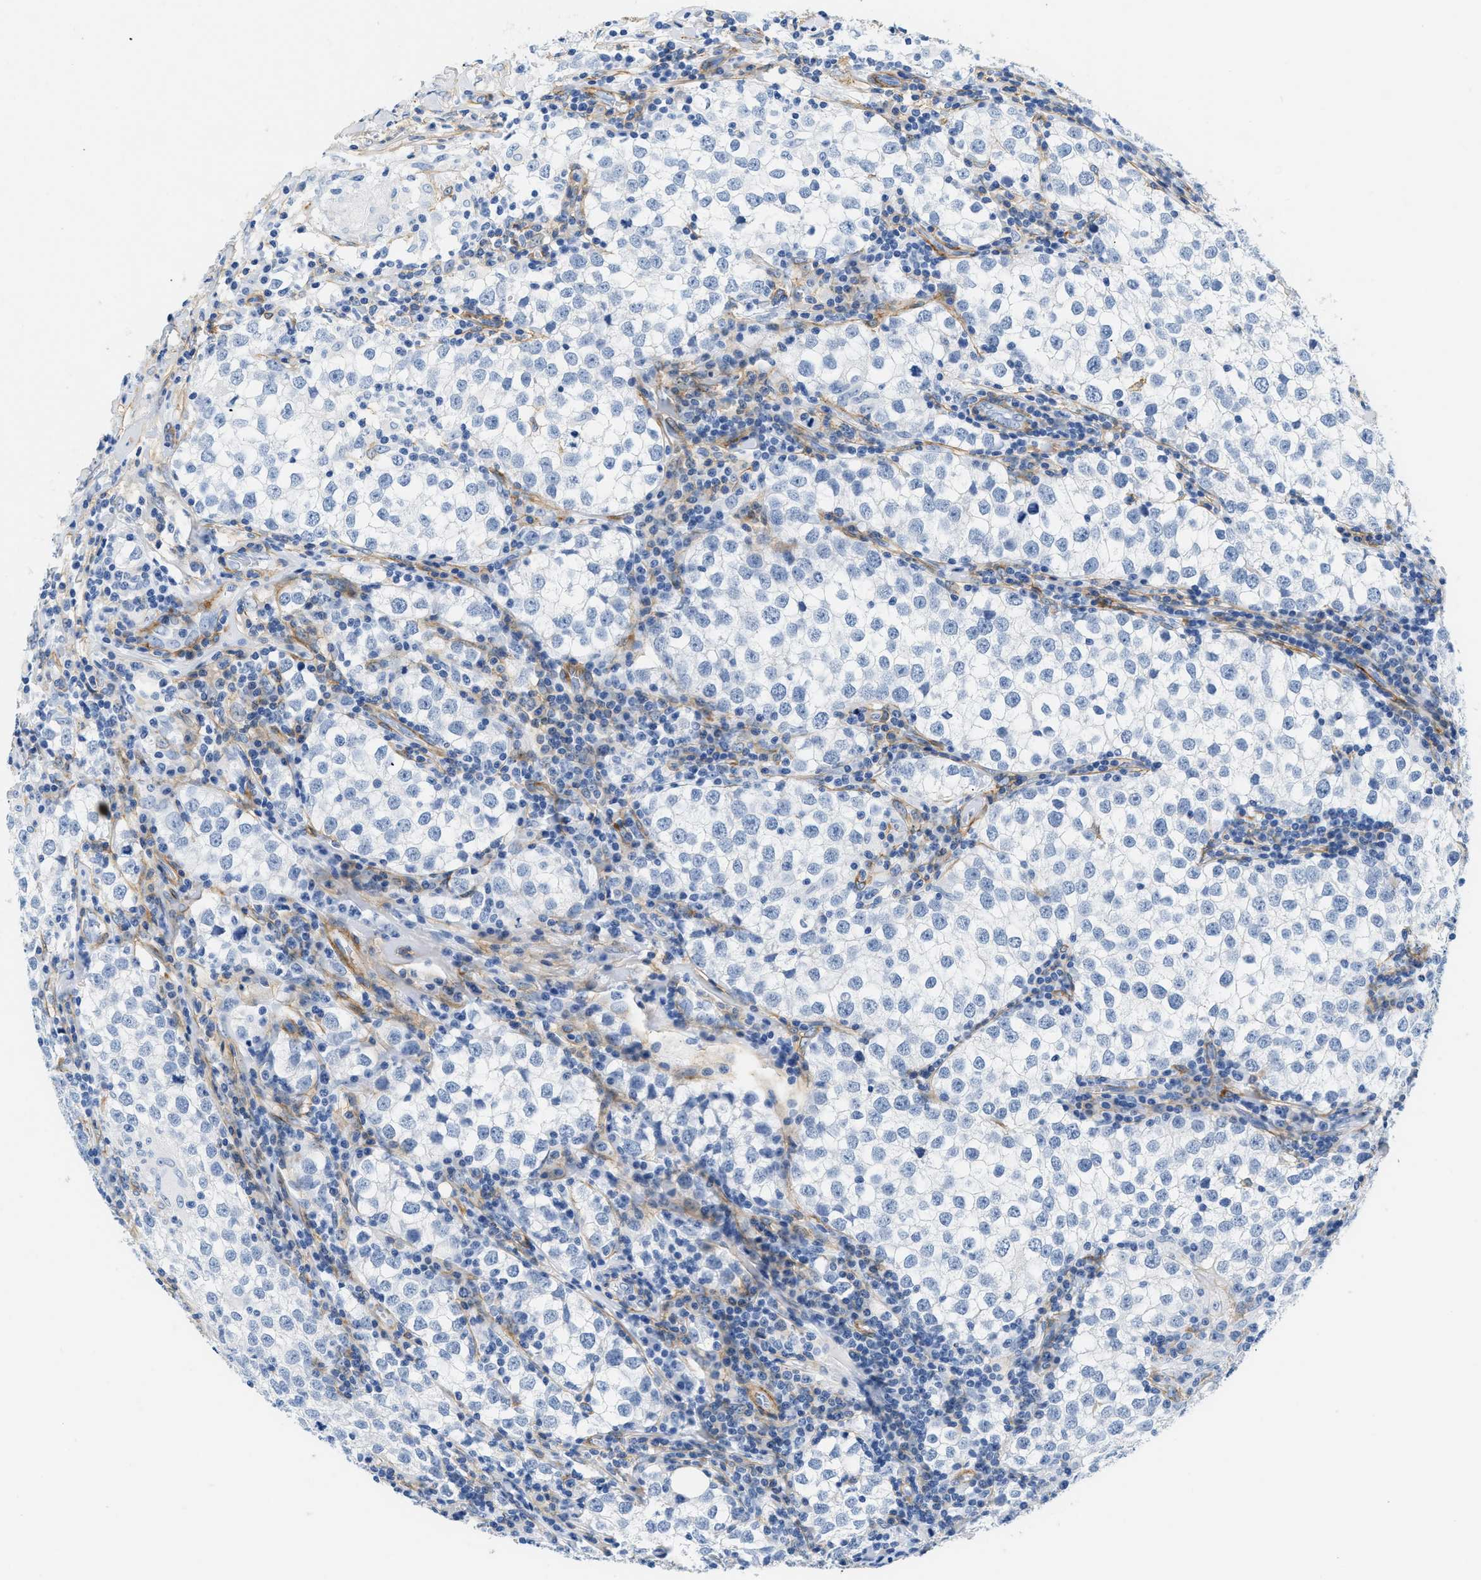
{"staining": {"intensity": "negative", "quantity": "none", "location": "none"}, "tissue": "testis cancer", "cell_type": "Tumor cells", "image_type": "cancer", "snomed": [{"axis": "morphology", "description": "Seminoma, NOS"}, {"axis": "morphology", "description": "Carcinoma, Embryonal, NOS"}, {"axis": "topography", "description": "Testis"}], "caption": "High magnification brightfield microscopy of testis cancer (seminoma) stained with DAB (brown) and counterstained with hematoxylin (blue): tumor cells show no significant staining. (DAB (3,3'-diaminobenzidine) immunohistochemistry, high magnification).", "gene": "PDGFRB", "patient": {"sex": "male", "age": 36}}